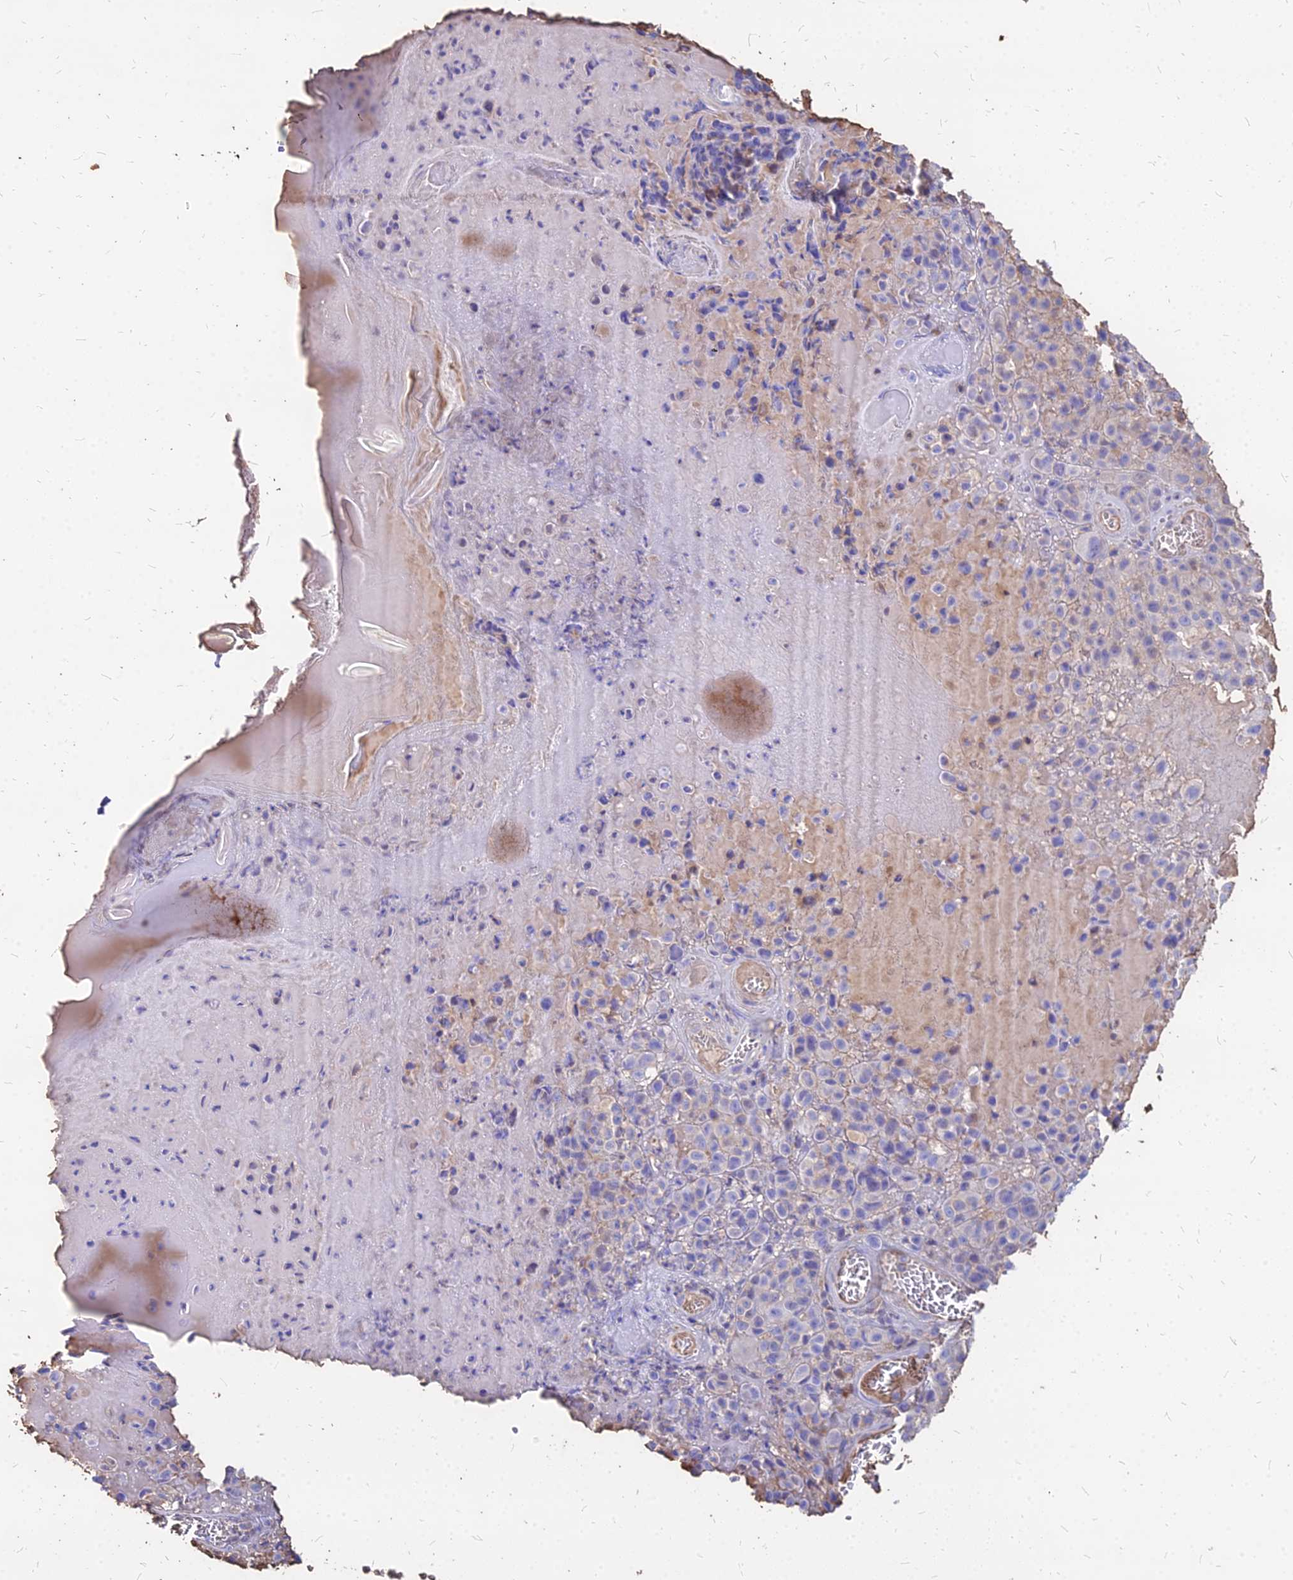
{"staining": {"intensity": "negative", "quantity": "none", "location": "none"}, "tissue": "melanoma", "cell_type": "Tumor cells", "image_type": "cancer", "snomed": [{"axis": "morphology", "description": "Malignant melanoma, NOS"}, {"axis": "topography", "description": "Skin"}], "caption": "A high-resolution image shows immunohistochemistry staining of melanoma, which demonstrates no significant expression in tumor cells.", "gene": "NME5", "patient": {"sex": "female", "age": 94}}